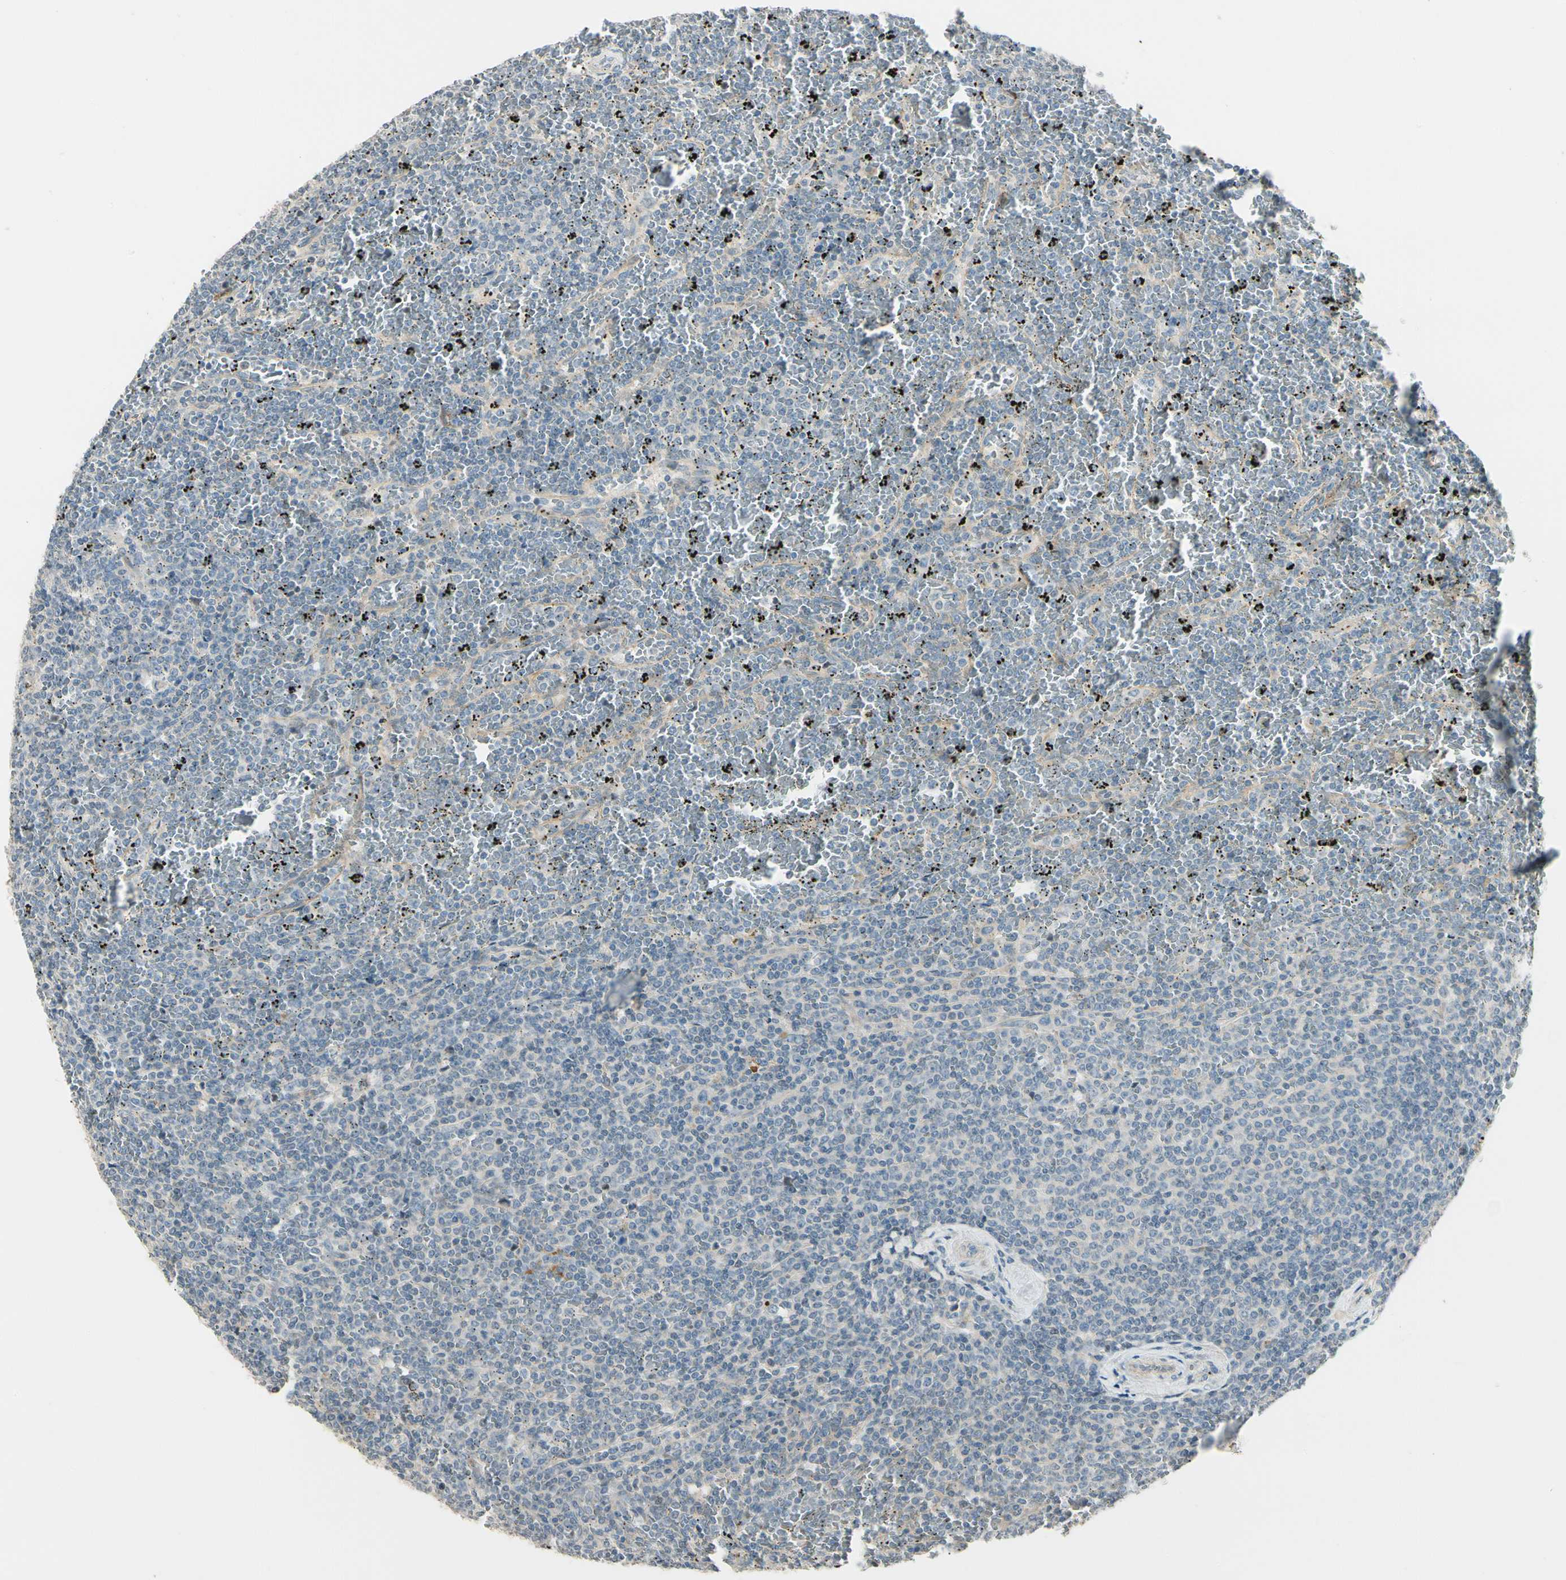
{"staining": {"intensity": "weak", "quantity": "<25%", "location": "cytoplasmic/membranous"}, "tissue": "lymphoma", "cell_type": "Tumor cells", "image_type": "cancer", "snomed": [{"axis": "morphology", "description": "Malignant lymphoma, non-Hodgkin's type, Low grade"}, {"axis": "topography", "description": "Spleen"}], "caption": "A micrograph of lymphoma stained for a protein displays no brown staining in tumor cells.", "gene": "P3H2", "patient": {"sex": "female", "age": 77}}